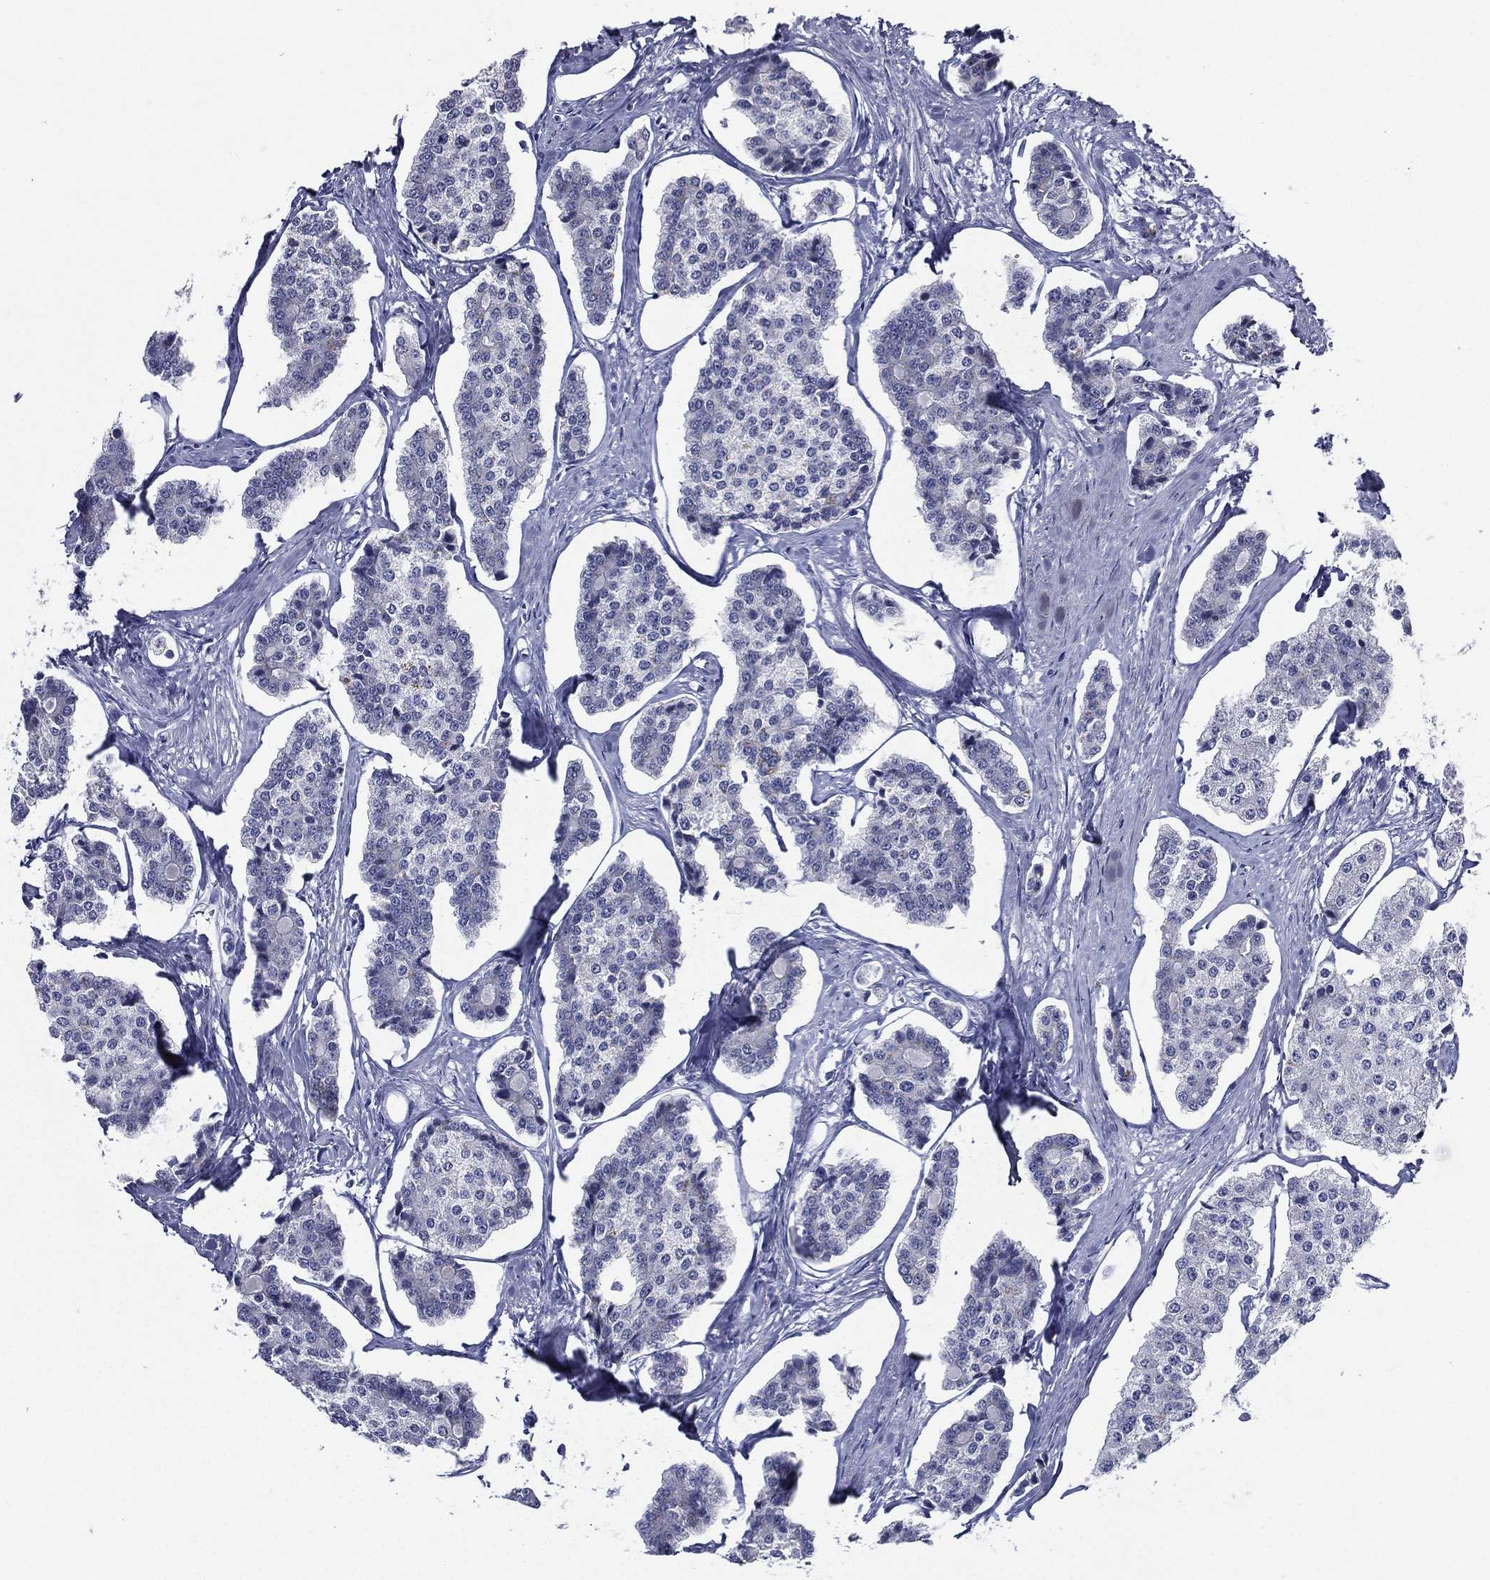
{"staining": {"intensity": "negative", "quantity": "none", "location": "none"}, "tissue": "carcinoid", "cell_type": "Tumor cells", "image_type": "cancer", "snomed": [{"axis": "morphology", "description": "Carcinoid, malignant, NOS"}, {"axis": "topography", "description": "Small intestine"}], "caption": "IHC photomicrograph of human carcinoid stained for a protein (brown), which exhibits no positivity in tumor cells. The staining is performed using DAB (3,3'-diaminobenzidine) brown chromogen with nuclei counter-stained in using hematoxylin.", "gene": "TGM1", "patient": {"sex": "female", "age": 65}}